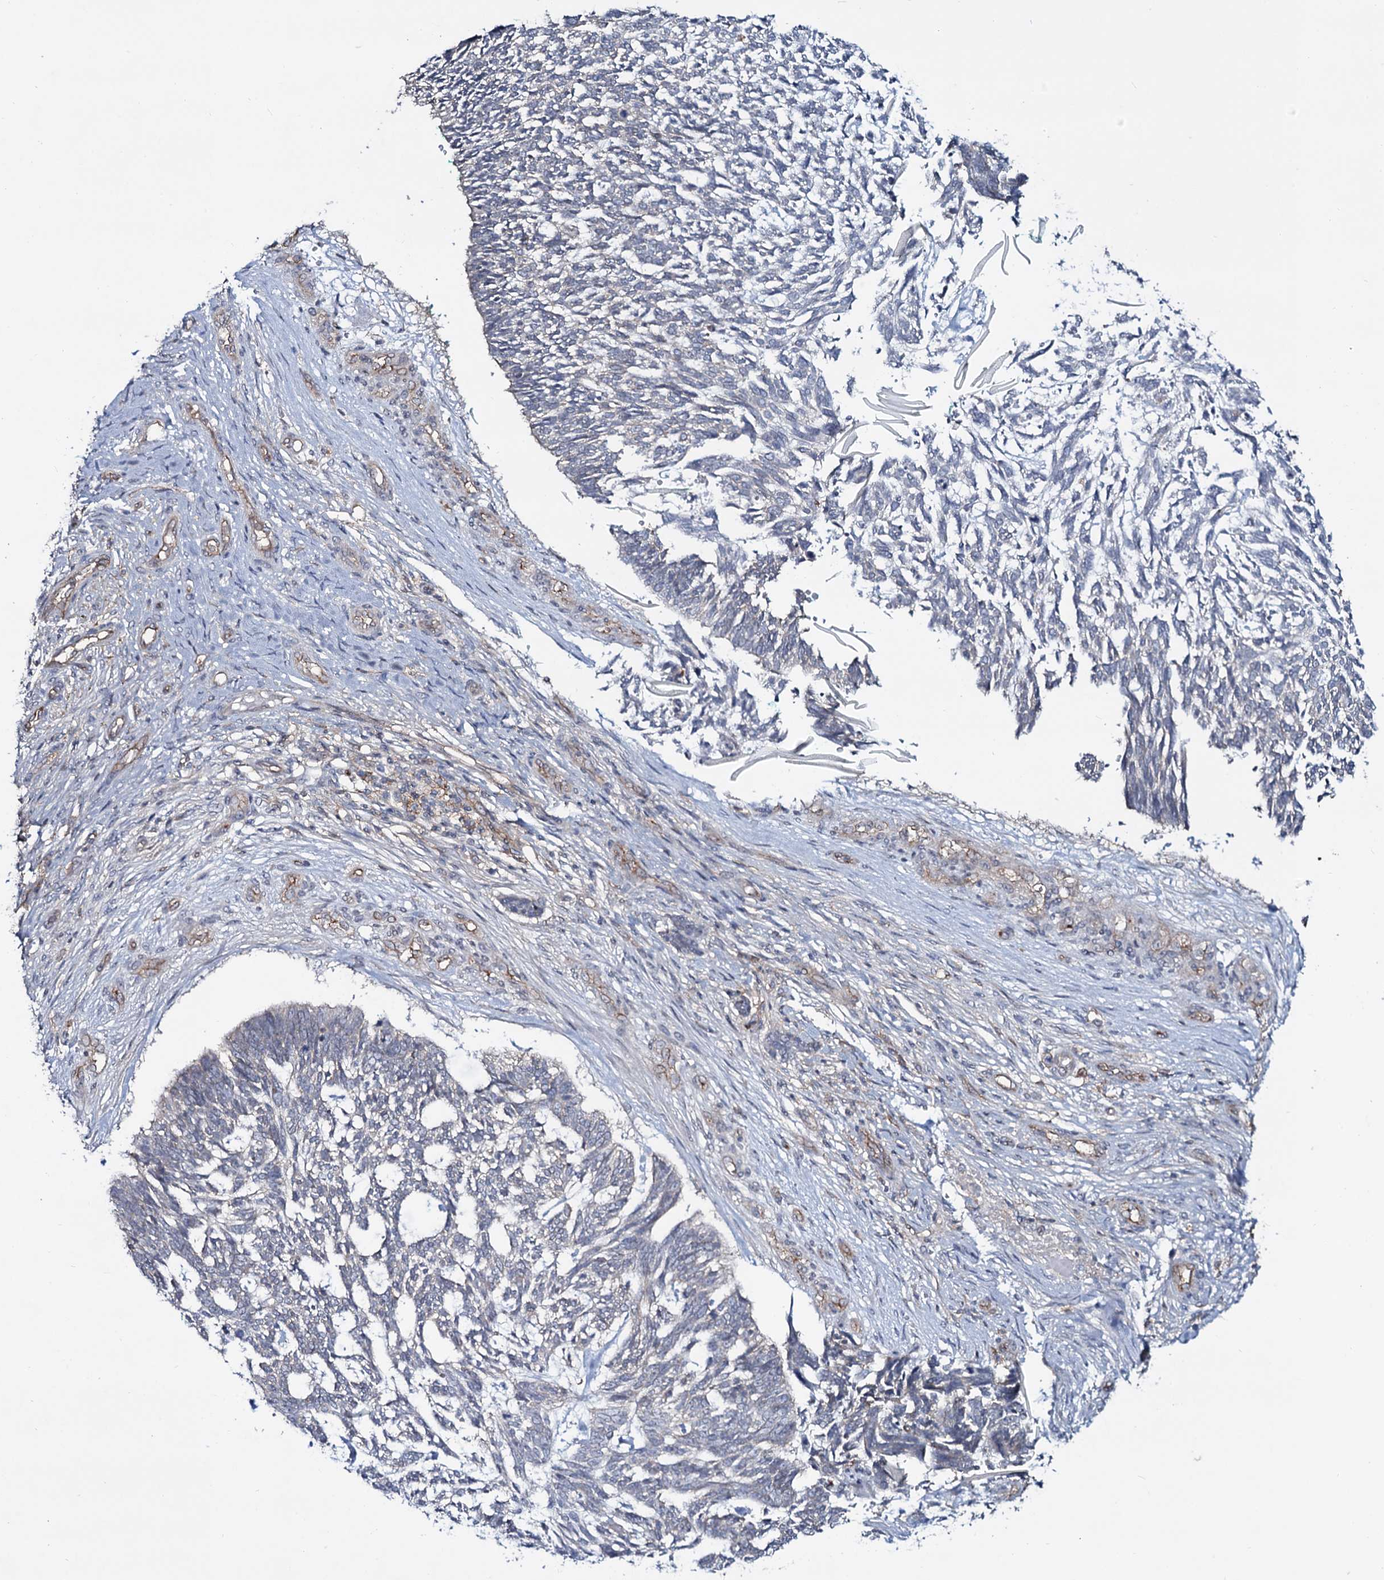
{"staining": {"intensity": "negative", "quantity": "none", "location": "none"}, "tissue": "skin cancer", "cell_type": "Tumor cells", "image_type": "cancer", "snomed": [{"axis": "morphology", "description": "Basal cell carcinoma"}, {"axis": "topography", "description": "Skin"}], "caption": "The image shows no significant expression in tumor cells of skin cancer.", "gene": "SNAP23", "patient": {"sex": "male", "age": 88}}